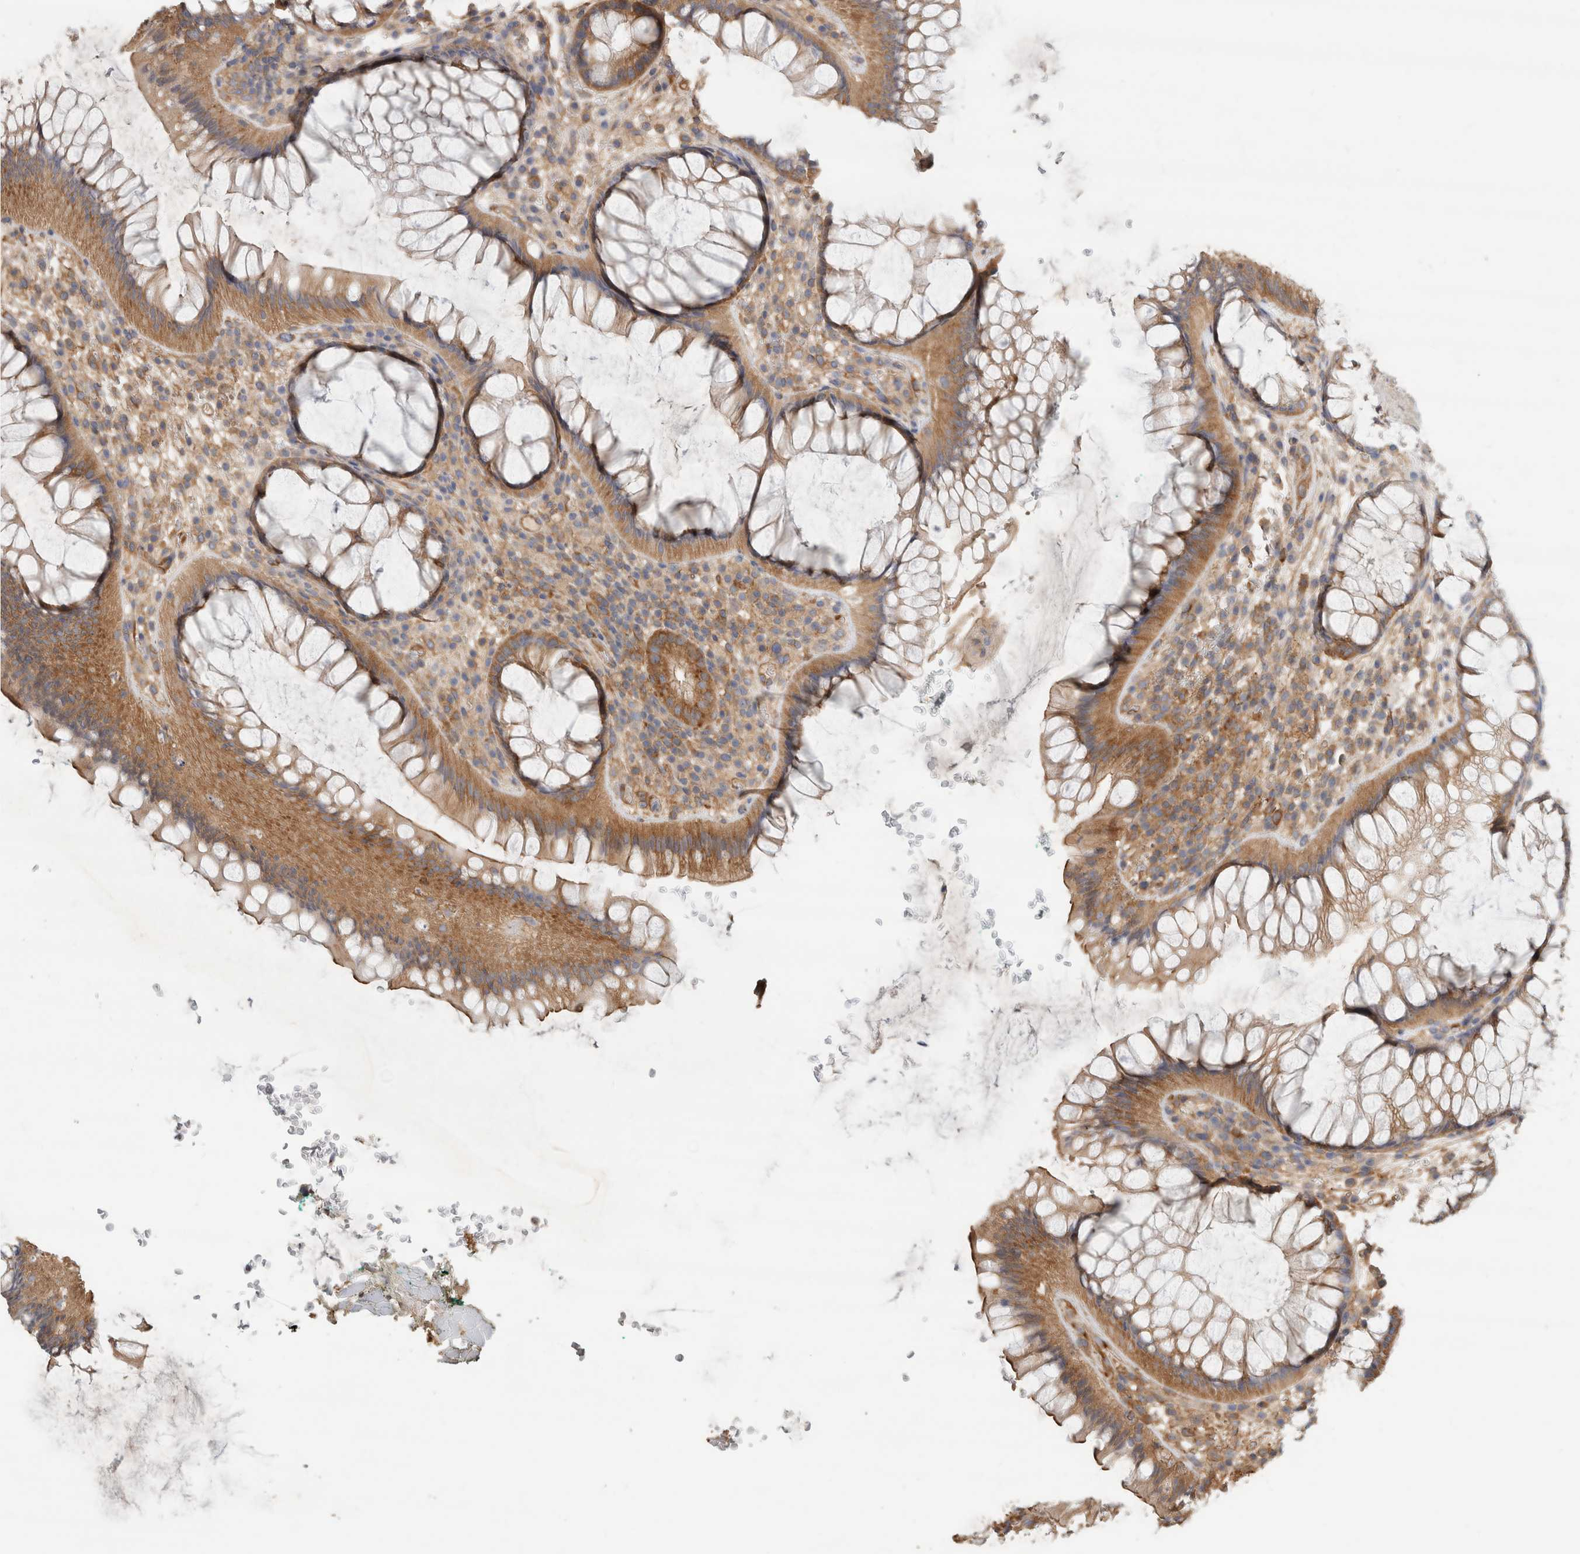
{"staining": {"intensity": "moderate", "quantity": ">75%", "location": "cytoplasmic/membranous"}, "tissue": "rectum", "cell_type": "Glandular cells", "image_type": "normal", "snomed": [{"axis": "morphology", "description": "Normal tissue, NOS"}, {"axis": "topography", "description": "Rectum"}], "caption": "This is a histology image of immunohistochemistry staining of unremarkable rectum, which shows moderate staining in the cytoplasmic/membranous of glandular cells.", "gene": "EIF4G3", "patient": {"sex": "male", "age": 51}}